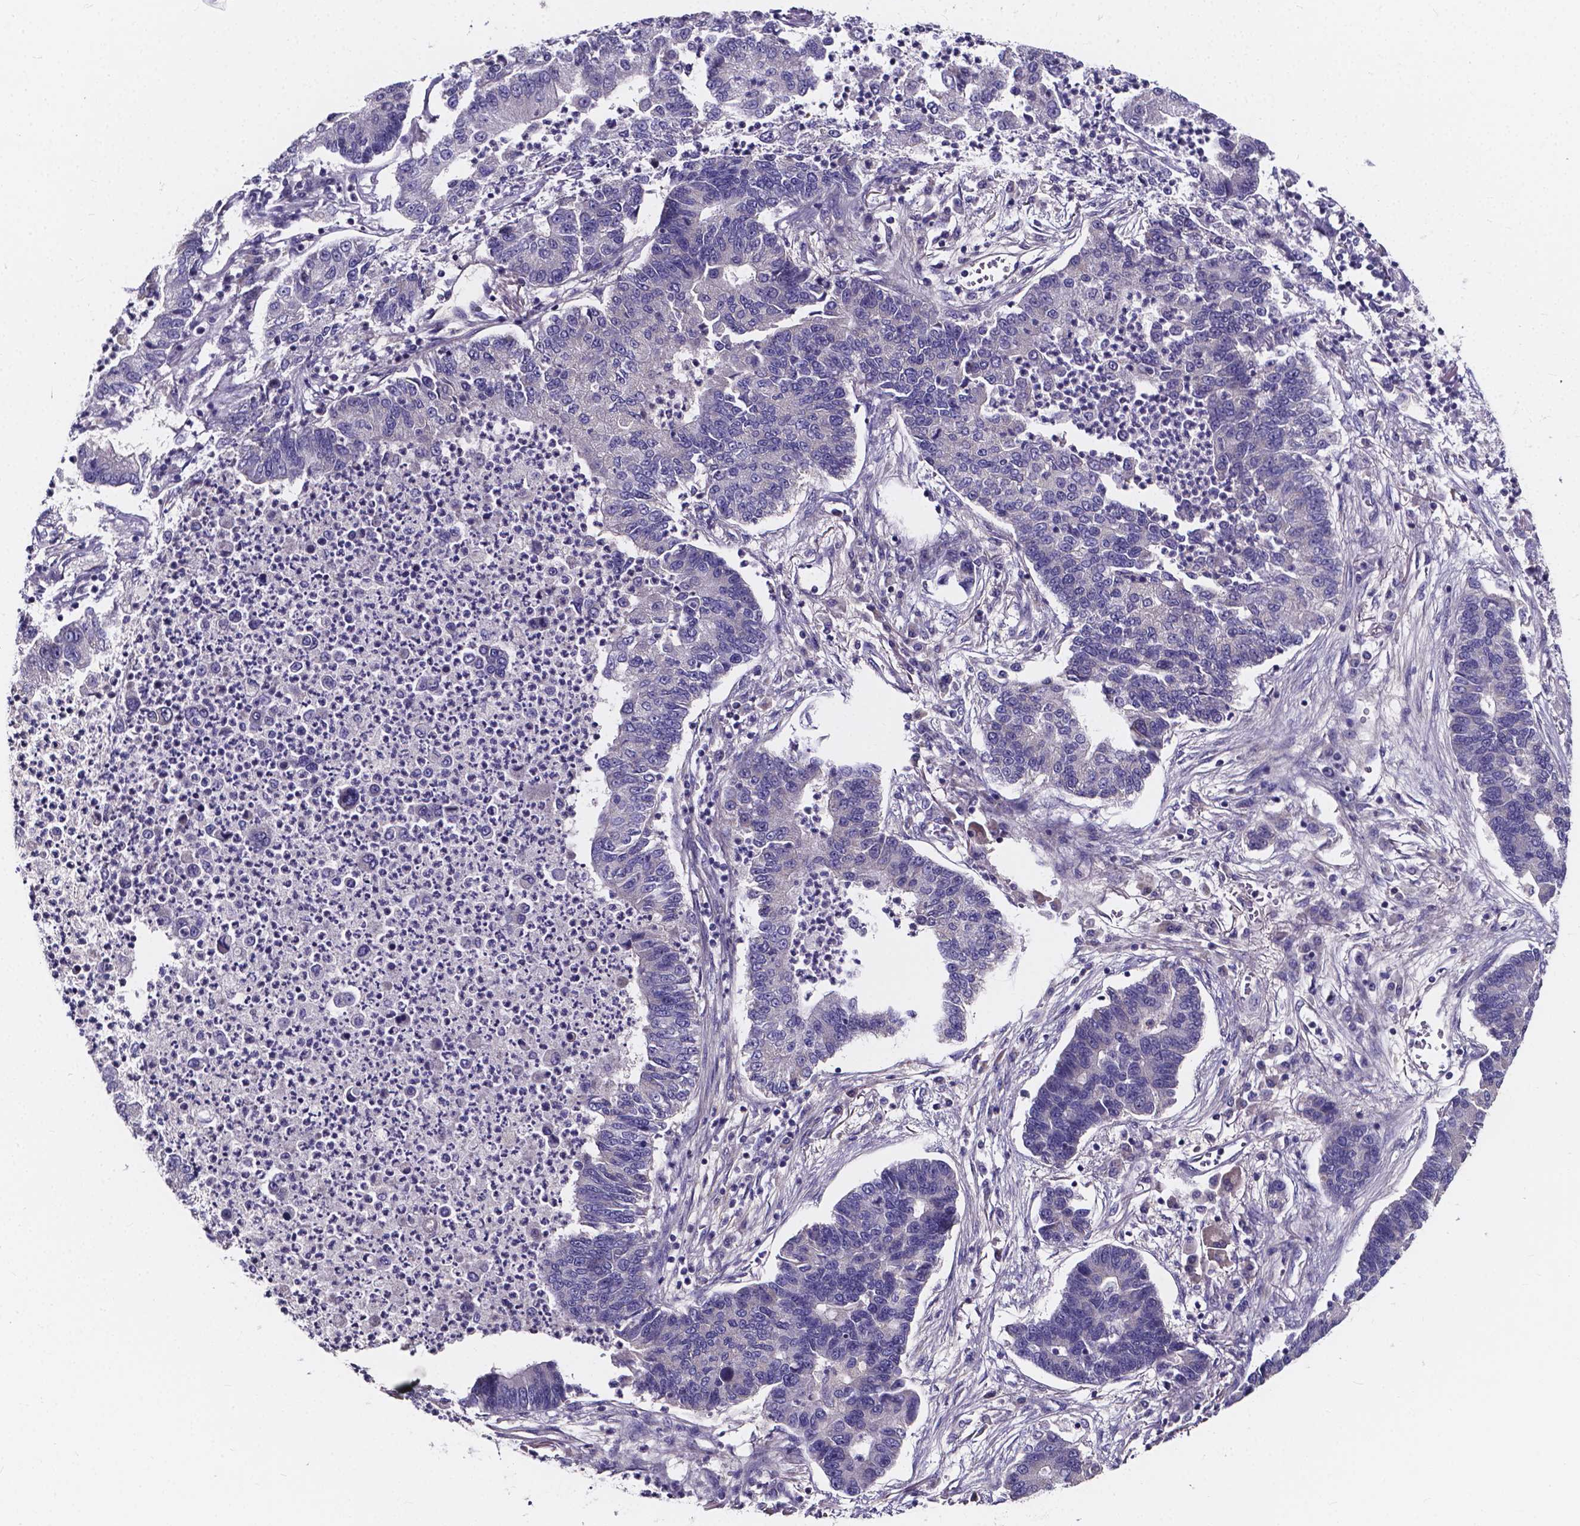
{"staining": {"intensity": "negative", "quantity": "none", "location": "none"}, "tissue": "lung cancer", "cell_type": "Tumor cells", "image_type": "cancer", "snomed": [{"axis": "morphology", "description": "Adenocarcinoma, NOS"}, {"axis": "topography", "description": "Lung"}], "caption": "The image reveals no significant positivity in tumor cells of lung cancer (adenocarcinoma). (DAB IHC, high magnification).", "gene": "SPOCD1", "patient": {"sex": "female", "age": 57}}